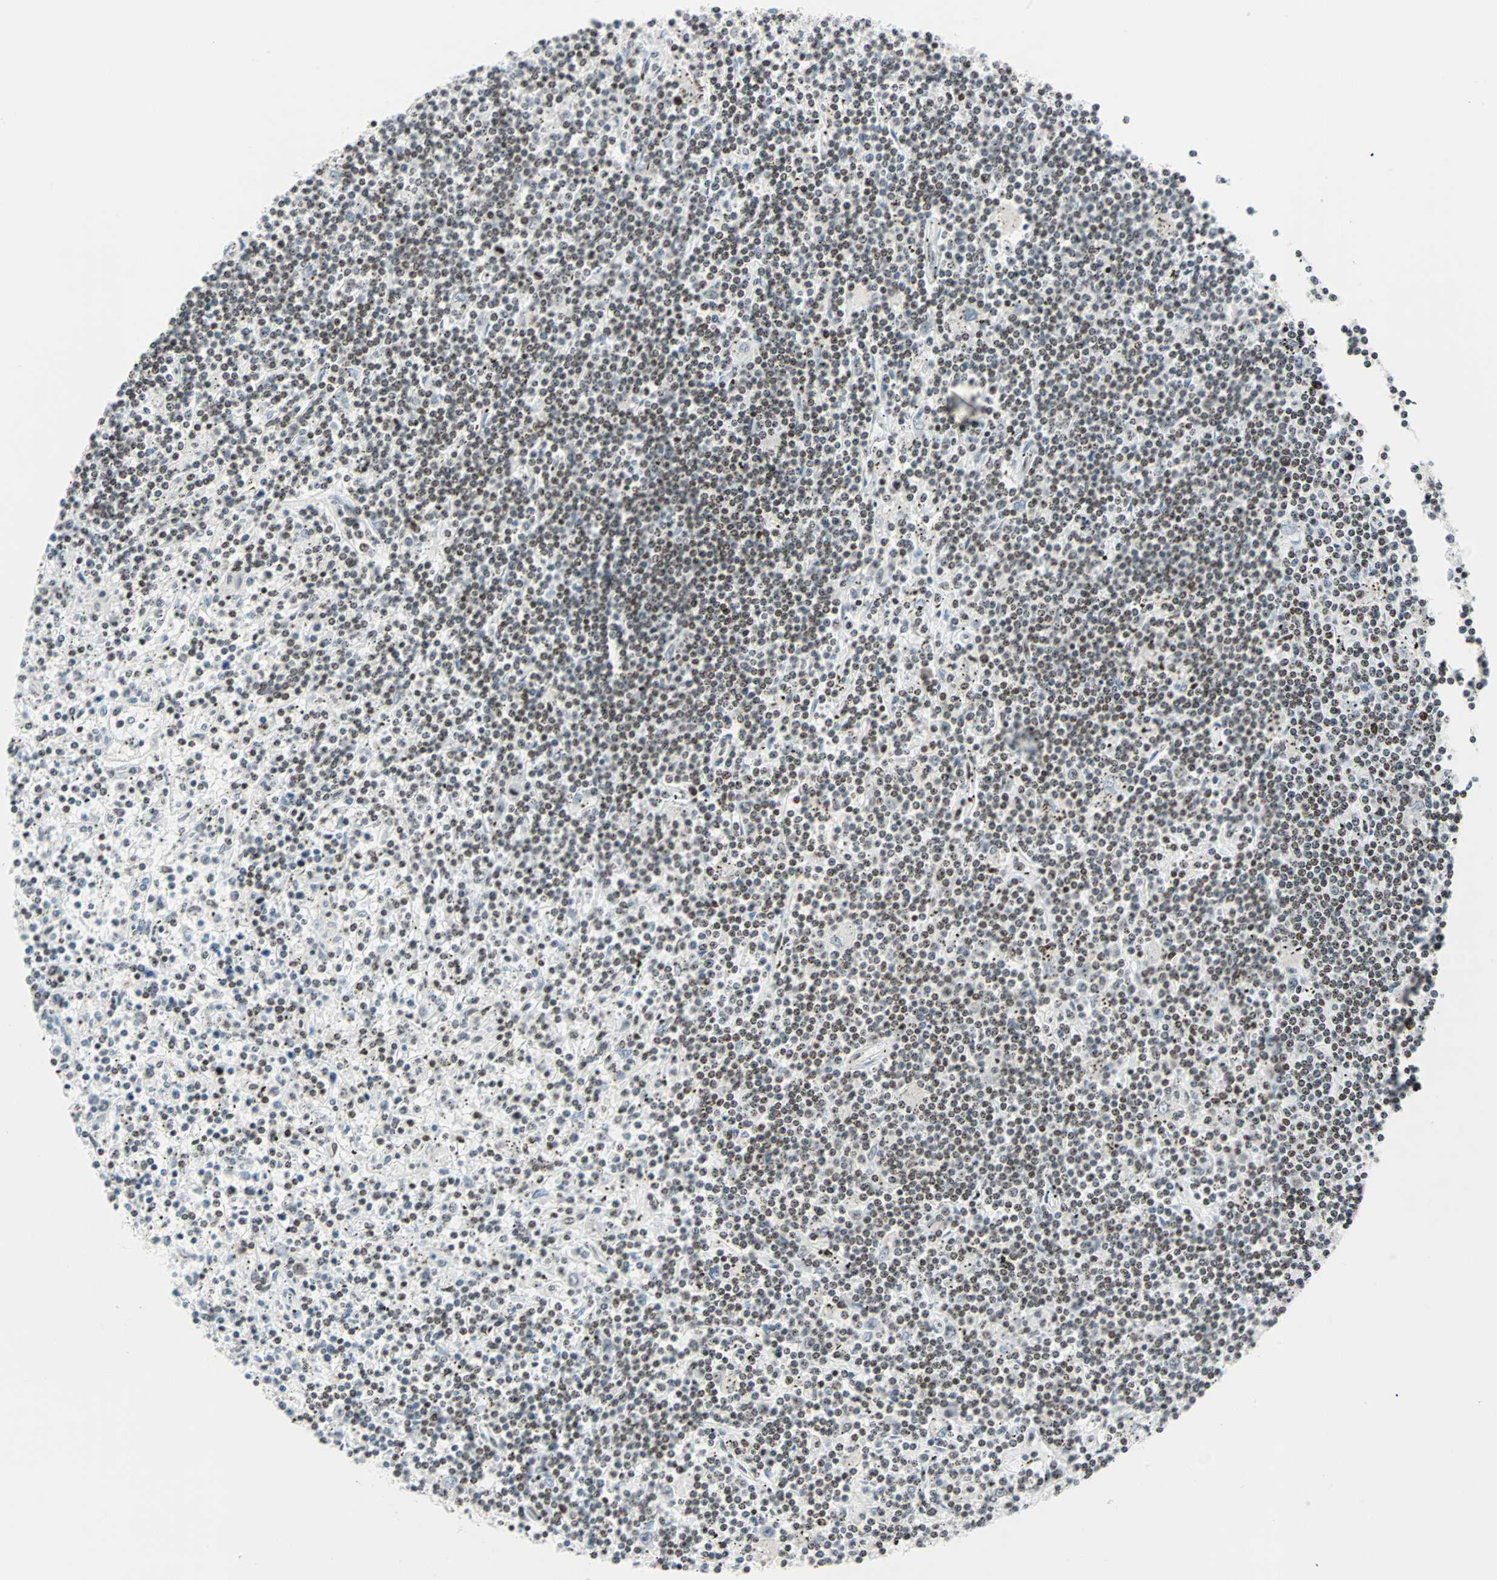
{"staining": {"intensity": "weak", "quantity": ">75%", "location": "nuclear"}, "tissue": "lymphoma", "cell_type": "Tumor cells", "image_type": "cancer", "snomed": [{"axis": "morphology", "description": "Malignant lymphoma, non-Hodgkin's type, Low grade"}, {"axis": "topography", "description": "Spleen"}], "caption": "A brown stain shows weak nuclear expression of a protein in lymphoma tumor cells.", "gene": "CENPA", "patient": {"sex": "male", "age": 76}}